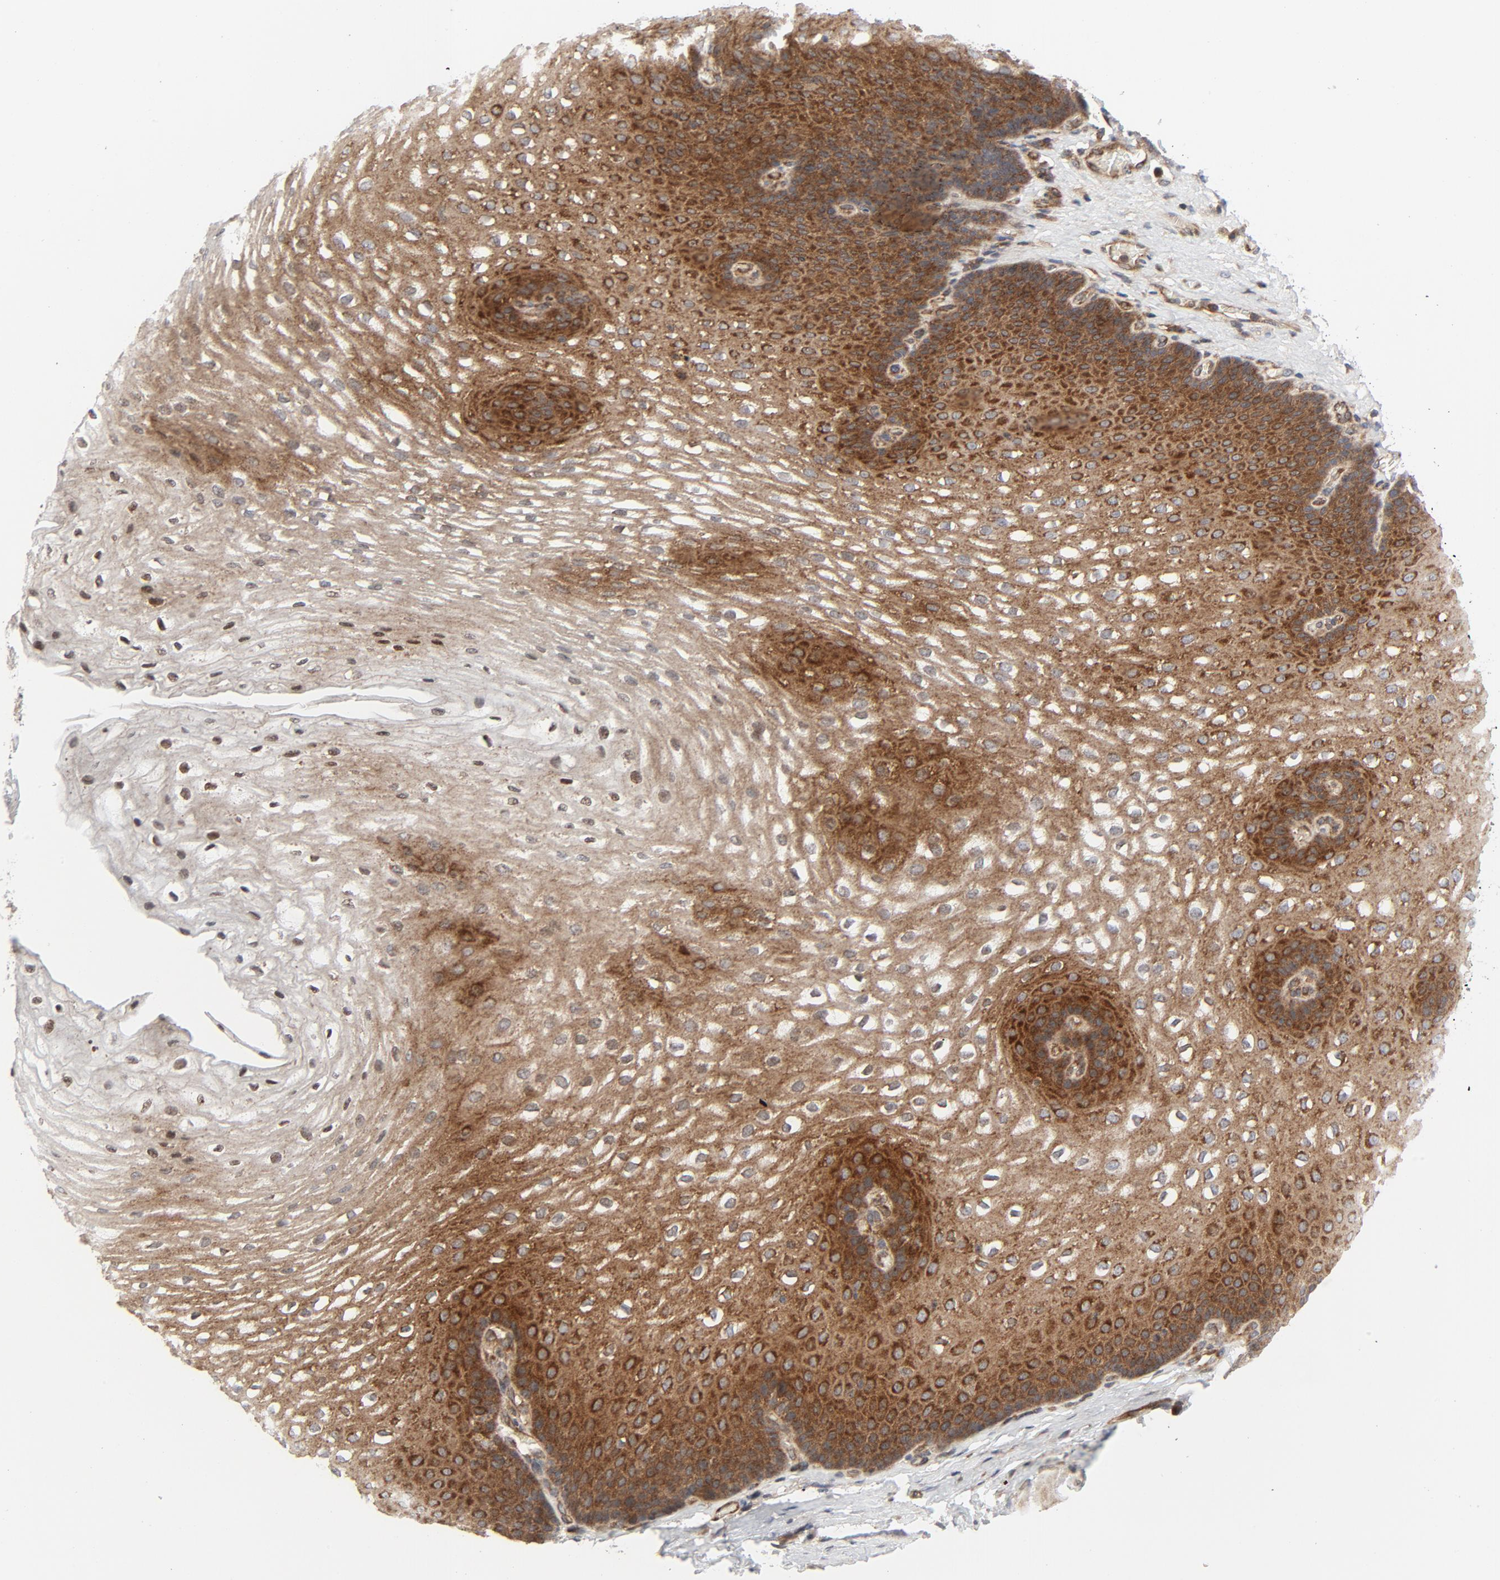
{"staining": {"intensity": "strong", "quantity": "25%-75%", "location": "cytoplasmic/membranous"}, "tissue": "esophagus", "cell_type": "Squamous epithelial cells", "image_type": "normal", "snomed": [{"axis": "morphology", "description": "Normal tissue, NOS"}, {"axis": "topography", "description": "Esophagus"}], "caption": "This image demonstrates unremarkable esophagus stained with immunohistochemistry (IHC) to label a protein in brown. The cytoplasmic/membranous of squamous epithelial cells show strong positivity for the protein. Nuclei are counter-stained blue.", "gene": "TSG101", "patient": {"sex": "male", "age": 48}}